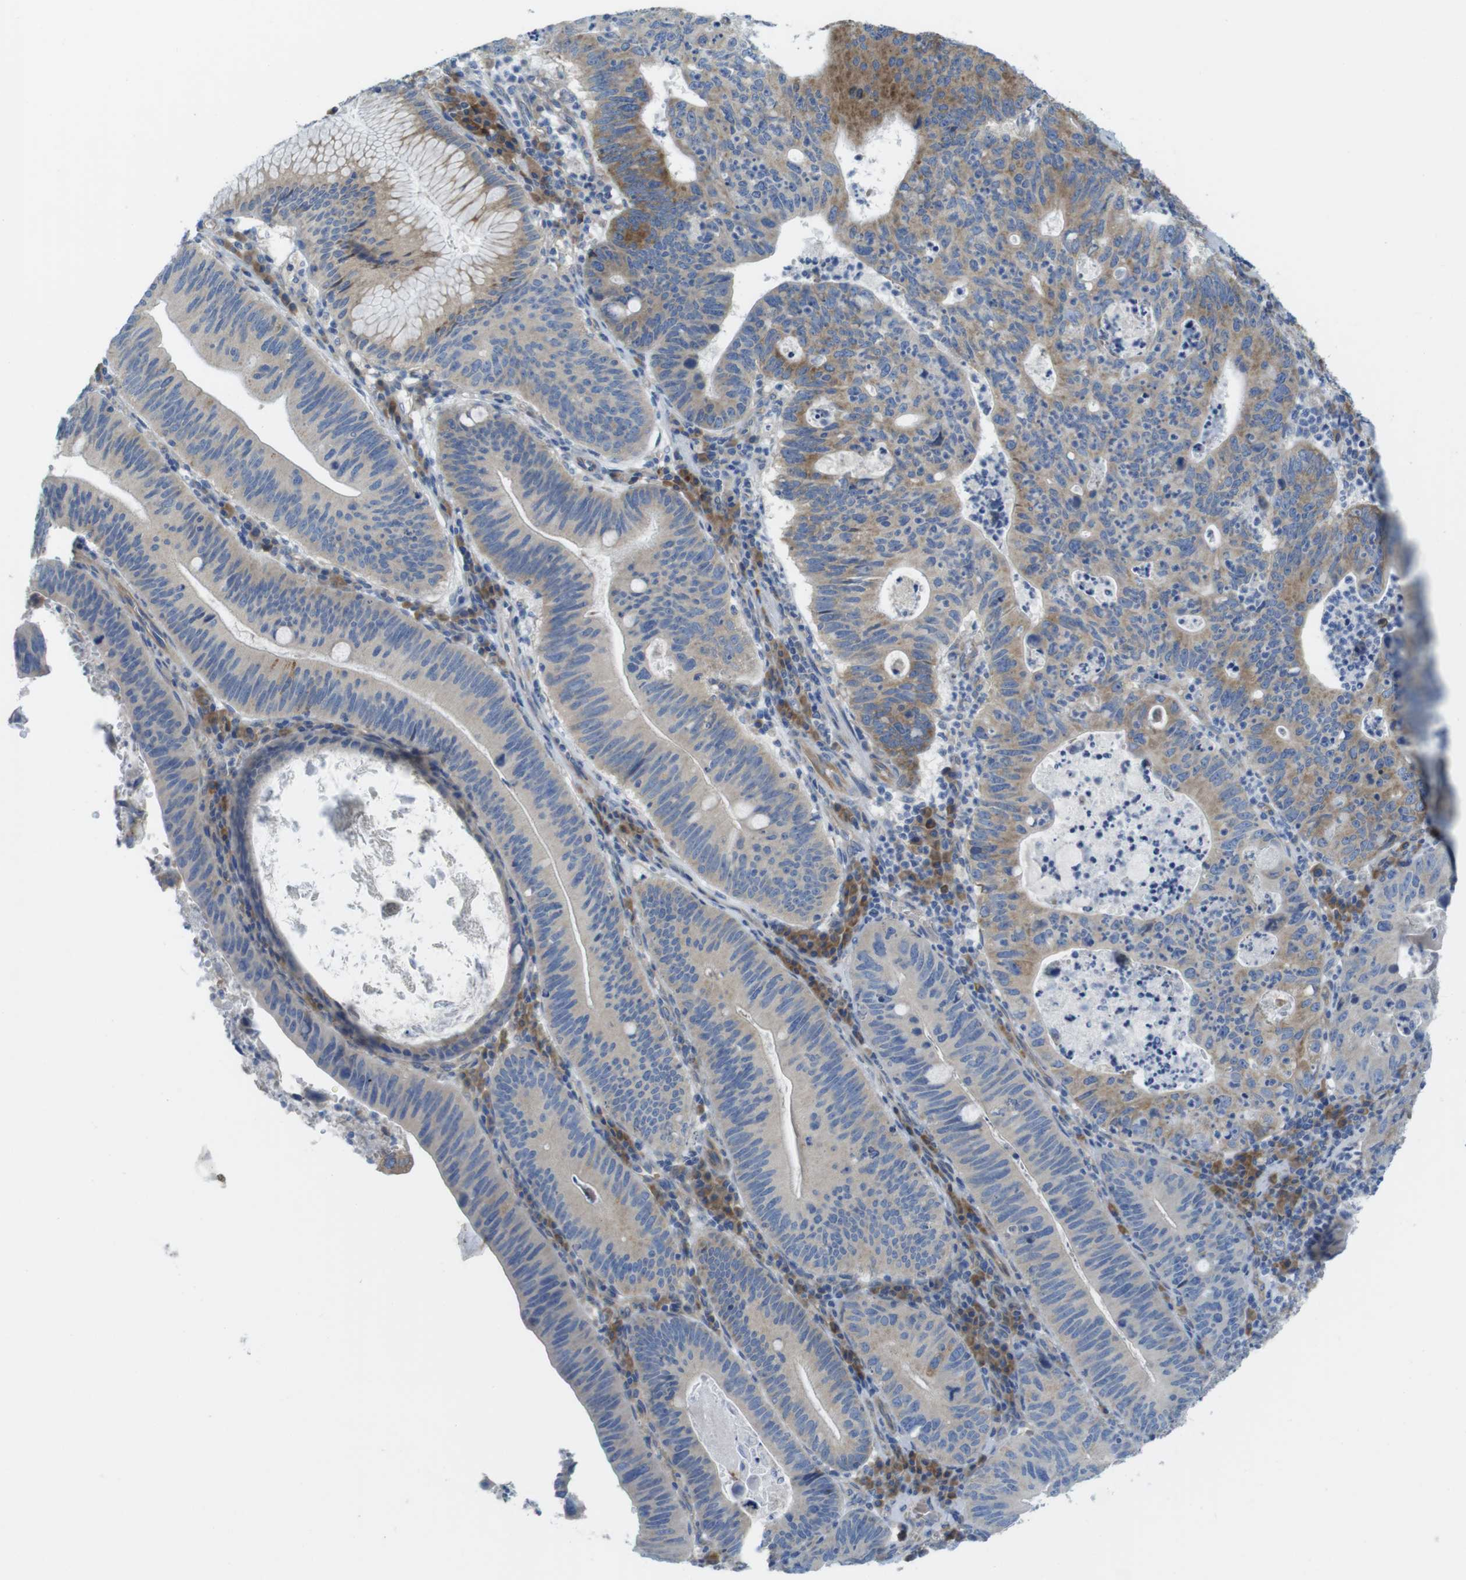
{"staining": {"intensity": "moderate", "quantity": "25%-75%", "location": "cytoplasmic/membranous"}, "tissue": "stomach cancer", "cell_type": "Tumor cells", "image_type": "cancer", "snomed": [{"axis": "morphology", "description": "Adenocarcinoma, NOS"}, {"axis": "topography", "description": "Stomach"}], "caption": "Protein expression analysis of stomach cancer displays moderate cytoplasmic/membranous expression in about 25%-75% of tumor cells.", "gene": "TMEM234", "patient": {"sex": "male", "age": 59}}